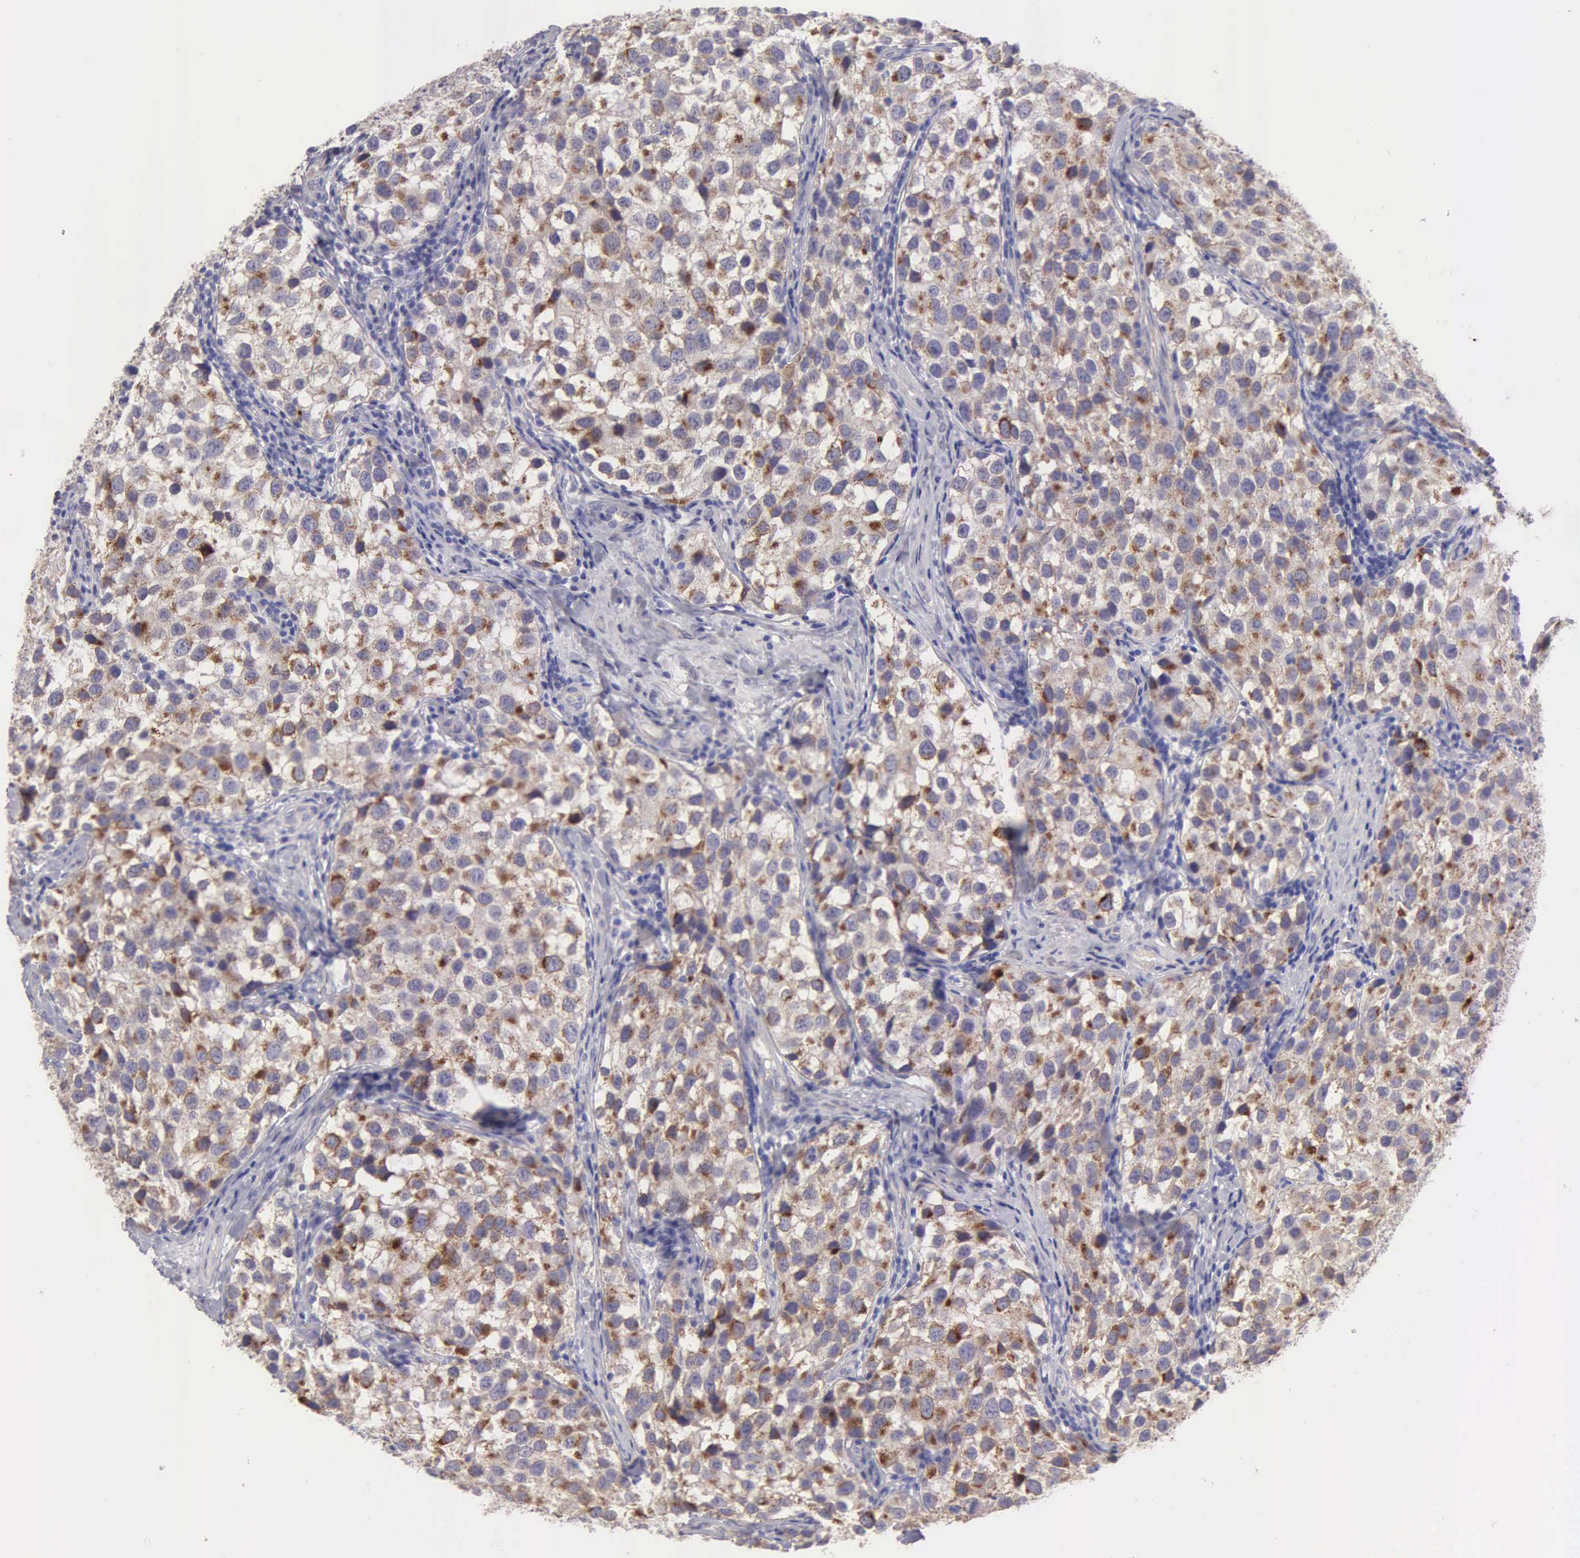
{"staining": {"intensity": "moderate", "quantity": "25%-75%", "location": "cytoplasmic/membranous"}, "tissue": "testis cancer", "cell_type": "Tumor cells", "image_type": "cancer", "snomed": [{"axis": "morphology", "description": "Seminoma, NOS"}, {"axis": "topography", "description": "Testis"}], "caption": "This is a micrograph of immunohistochemistry (IHC) staining of testis cancer (seminoma), which shows moderate positivity in the cytoplasmic/membranous of tumor cells.", "gene": "APP", "patient": {"sex": "male", "age": 39}}